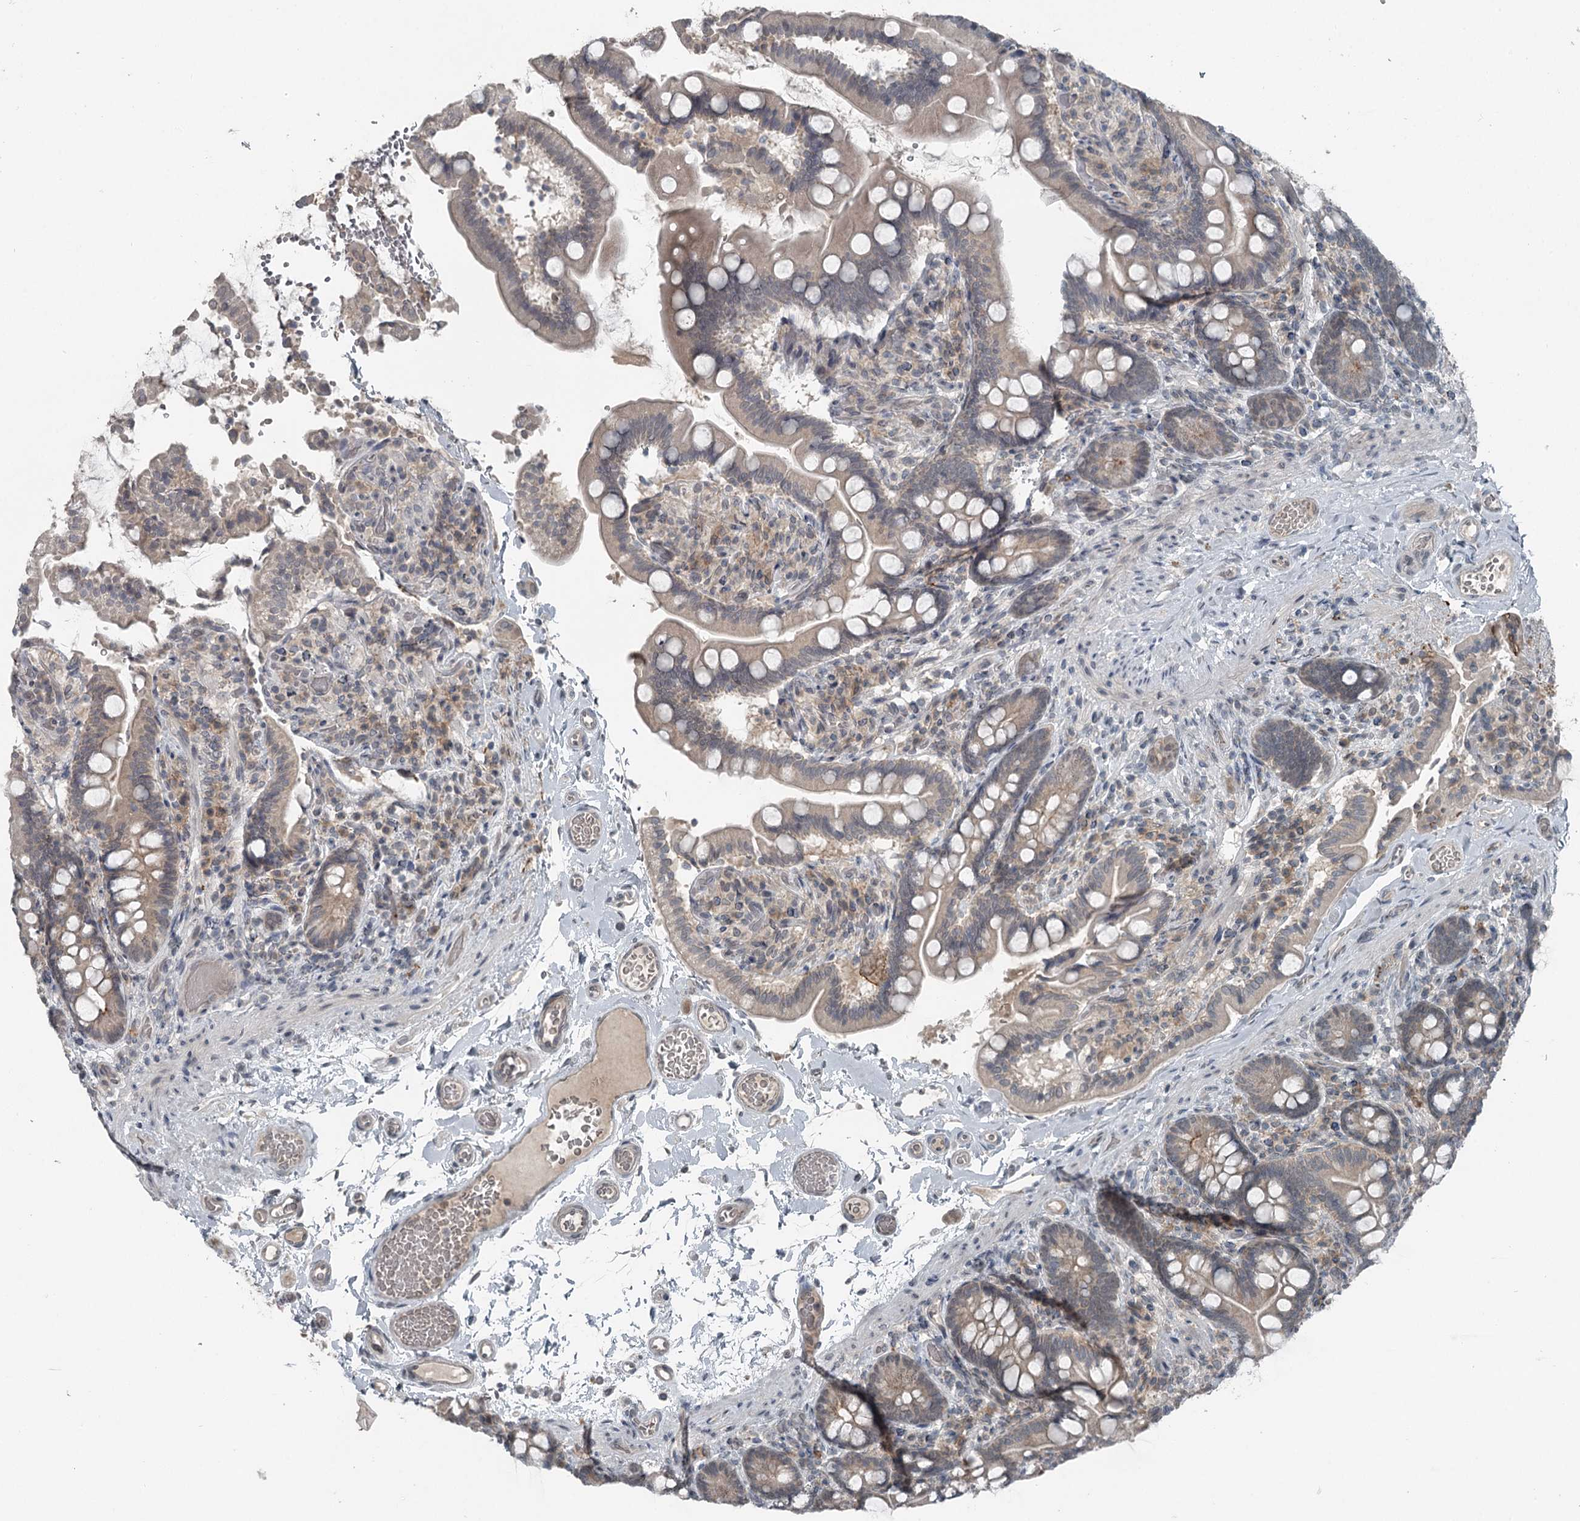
{"staining": {"intensity": "weak", "quantity": "<25%", "location": "cytoplasmic/membranous"}, "tissue": "small intestine", "cell_type": "Glandular cells", "image_type": "normal", "snomed": [{"axis": "morphology", "description": "Normal tissue, NOS"}, {"axis": "topography", "description": "Small intestine"}], "caption": "DAB immunohistochemical staining of unremarkable small intestine exhibits no significant positivity in glandular cells.", "gene": "SLC39A8", "patient": {"sex": "female", "age": 64}}